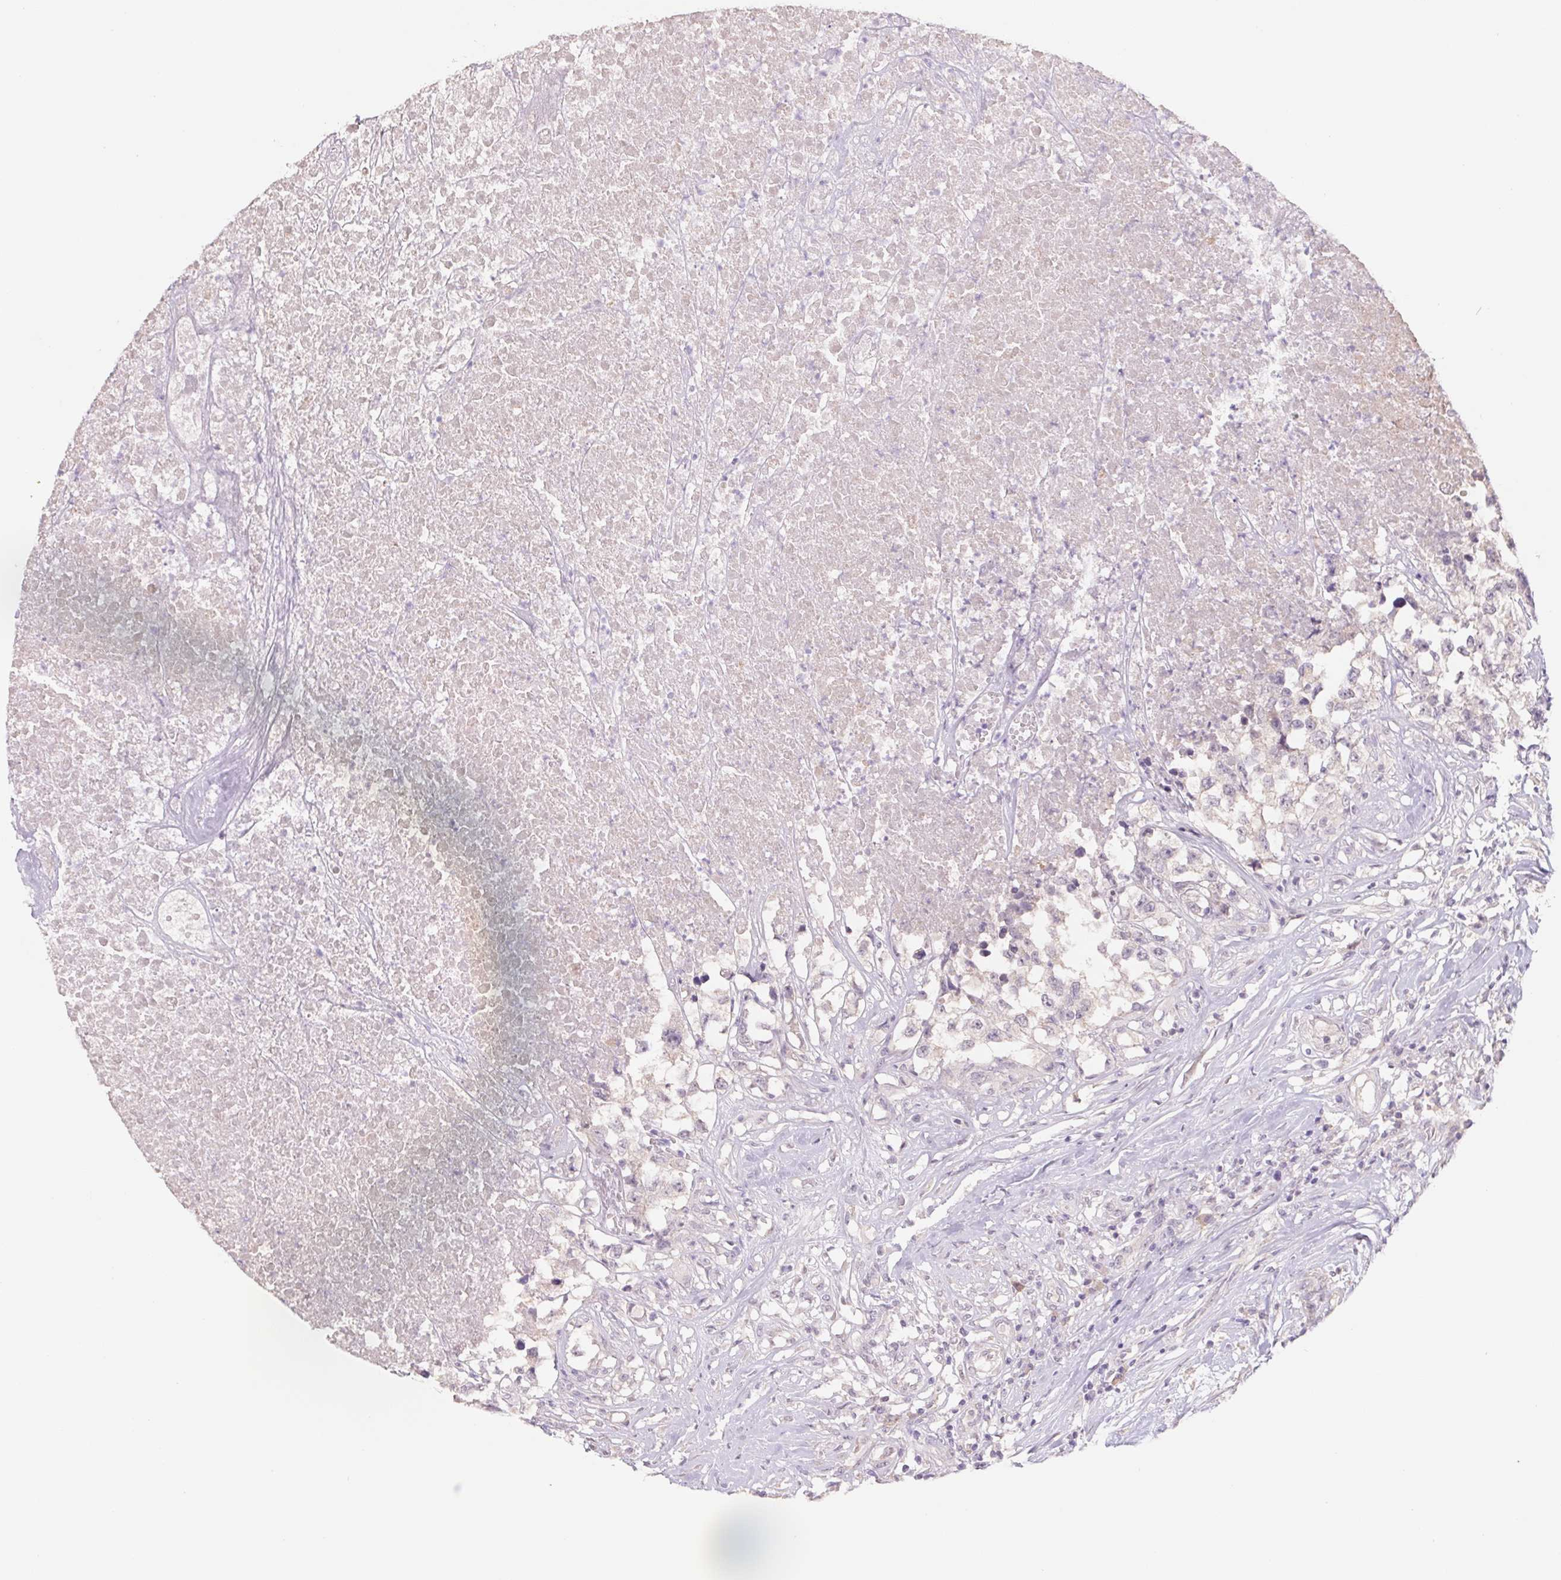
{"staining": {"intensity": "negative", "quantity": "none", "location": "none"}, "tissue": "testis cancer", "cell_type": "Tumor cells", "image_type": "cancer", "snomed": [{"axis": "morphology", "description": "Carcinoma, Embryonal, NOS"}, {"axis": "topography", "description": "Testis"}], "caption": "Histopathology image shows no significant protein staining in tumor cells of embryonal carcinoma (testis). (DAB (3,3'-diaminobenzidine) immunohistochemistry visualized using brightfield microscopy, high magnification).", "gene": "PNMA8B", "patient": {"sex": "male", "age": 83}}